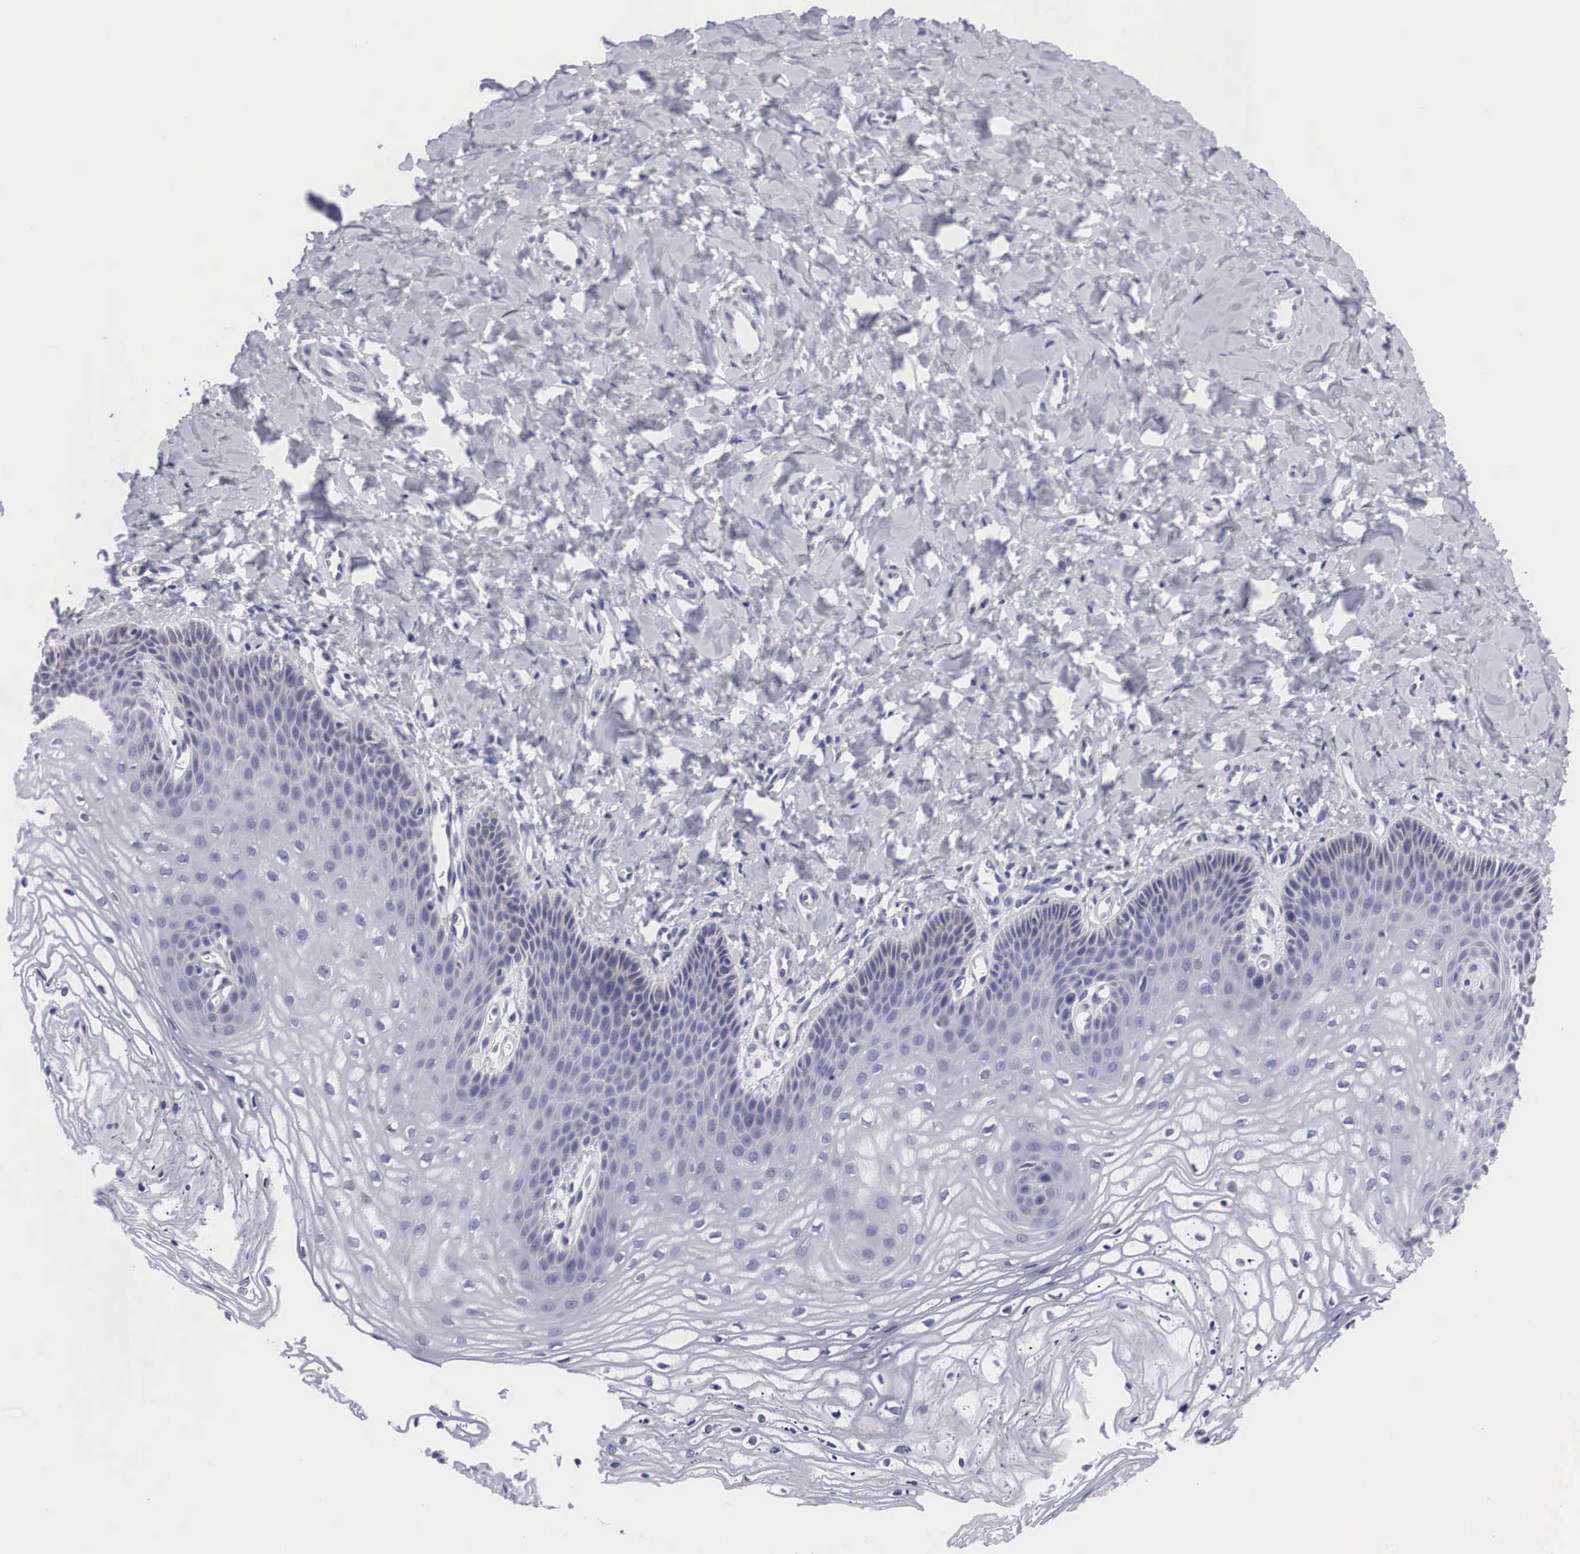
{"staining": {"intensity": "negative", "quantity": "none", "location": "none"}, "tissue": "vagina", "cell_type": "Squamous epithelial cells", "image_type": "normal", "snomed": [{"axis": "morphology", "description": "Normal tissue, NOS"}, {"axis": "topography", "description": "Vagina"}], "caption": "DAB (3,3'-diaminobenzidine) immunohistochemical staining of normal vagina shows no significant staining in squamous epithelial cells. (DAB IHC, high magnification).", "gene": "ARMCX3", "patient": {"sex": "female", "age": 68}}